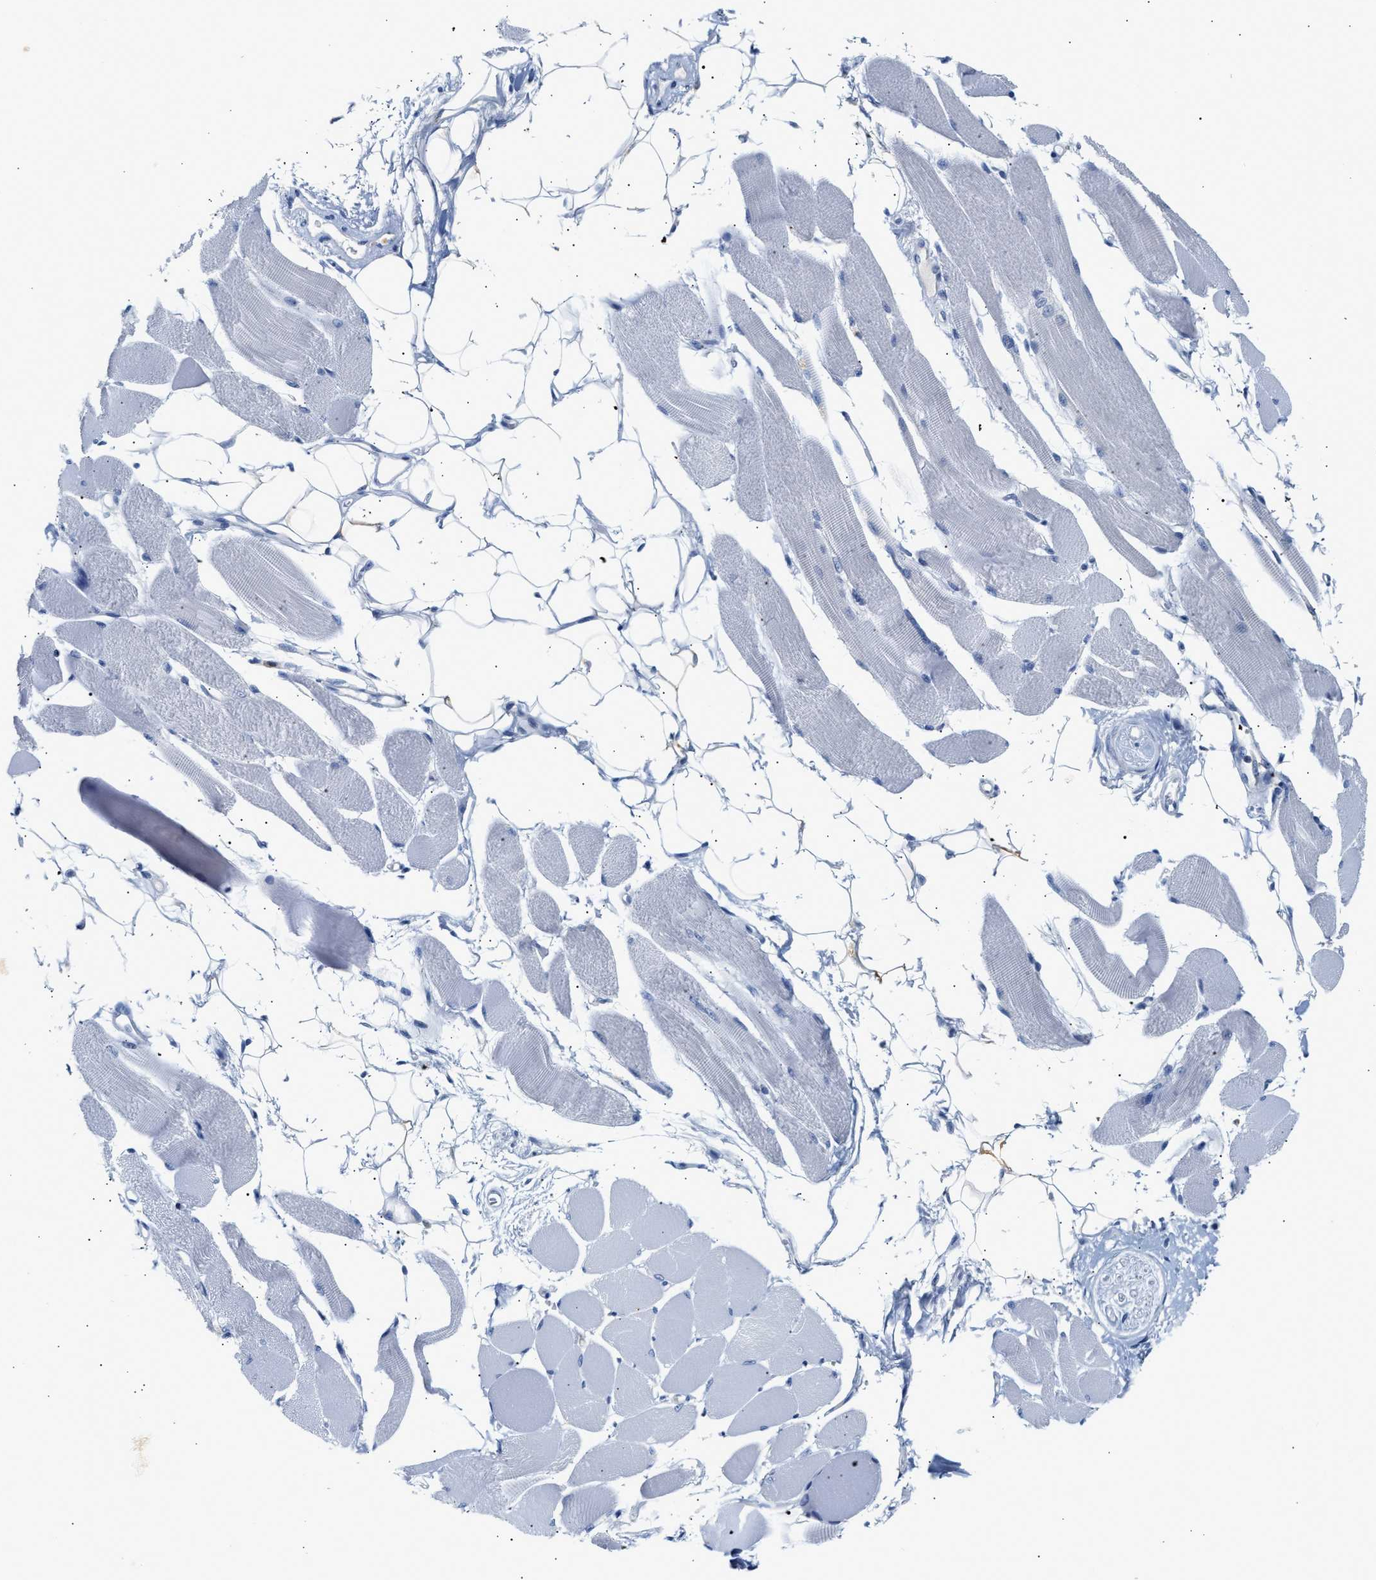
{"staining": {"intensity": "negative", "quantity": "none", "location": "none"}, "tissue": "skeletal muscle", "cell_type": "Myocytes", "image_type": "normal", "snomed": [{"axis": "morphology", "description": "Normal tissue, NOS"}, {"axis": "topography", "description": "Skeletal muscle"}, {"axis": "topography", "description": "Peripheral nerve tissue"}], "caption": "This is an IHC histopathology image of benign human skeletal muscle. There is no expression in myocytes.", "gene": "TRIM50", "patient": {"sex": "female", "age": 84}}